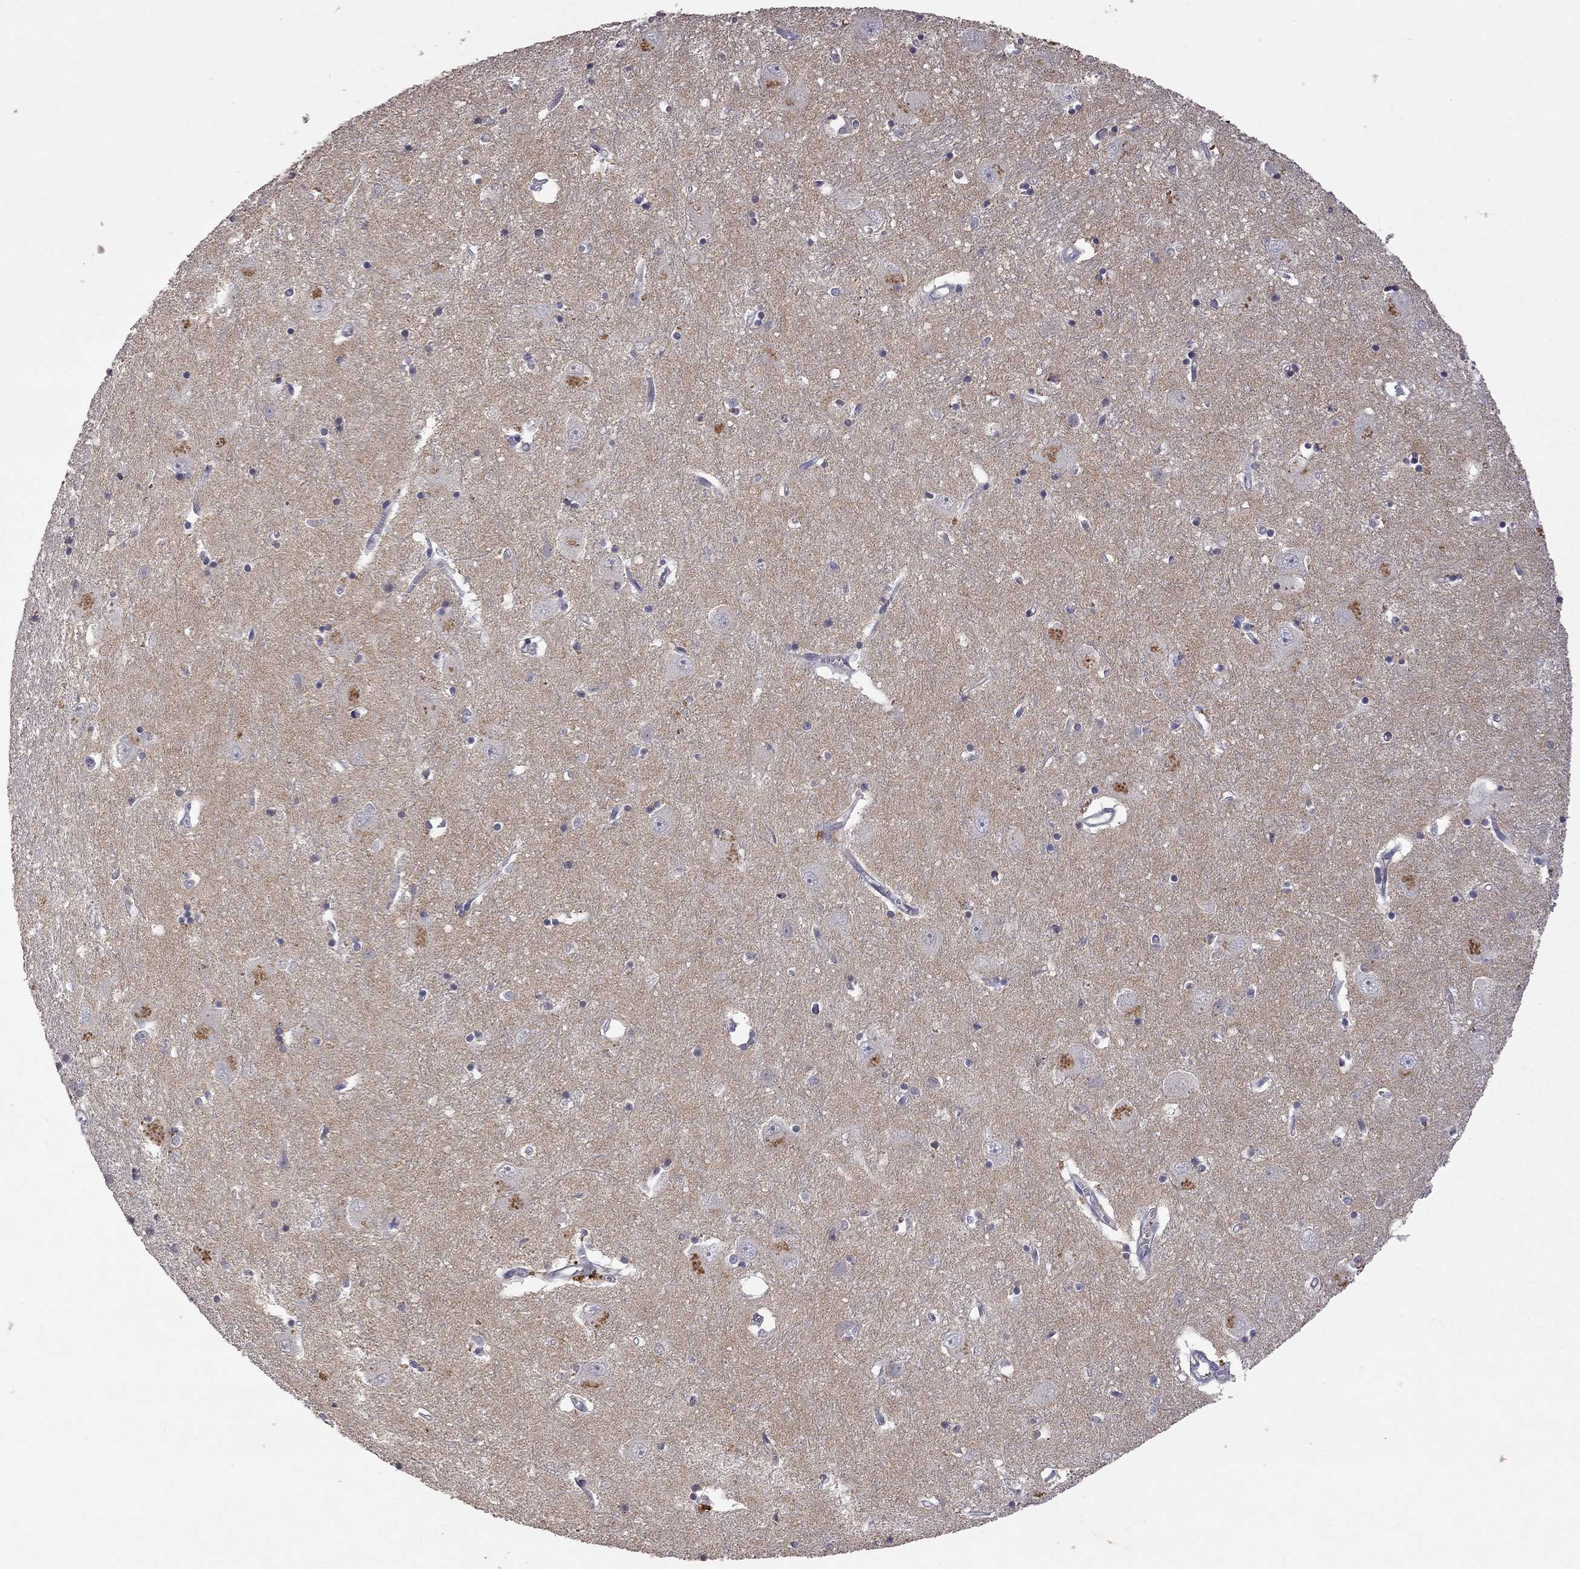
{"staining": {"intensity": "negative", "quantity": "none", "location": "none"}, "tissue": "caudate", "cell_type": "Glial cells", "image_type": "normal", "snomed": [{"axis": "morphology", "description": "Normal tissue, NOS"}, {"axis": "topography", "description": "Lateral ventricle wall"}], "caption": "Human caudate stained for a protein using IHC exhibits no staining in glial cells.", "gene": "SYT12", "patient": {"sex": "male", "age": 54}}